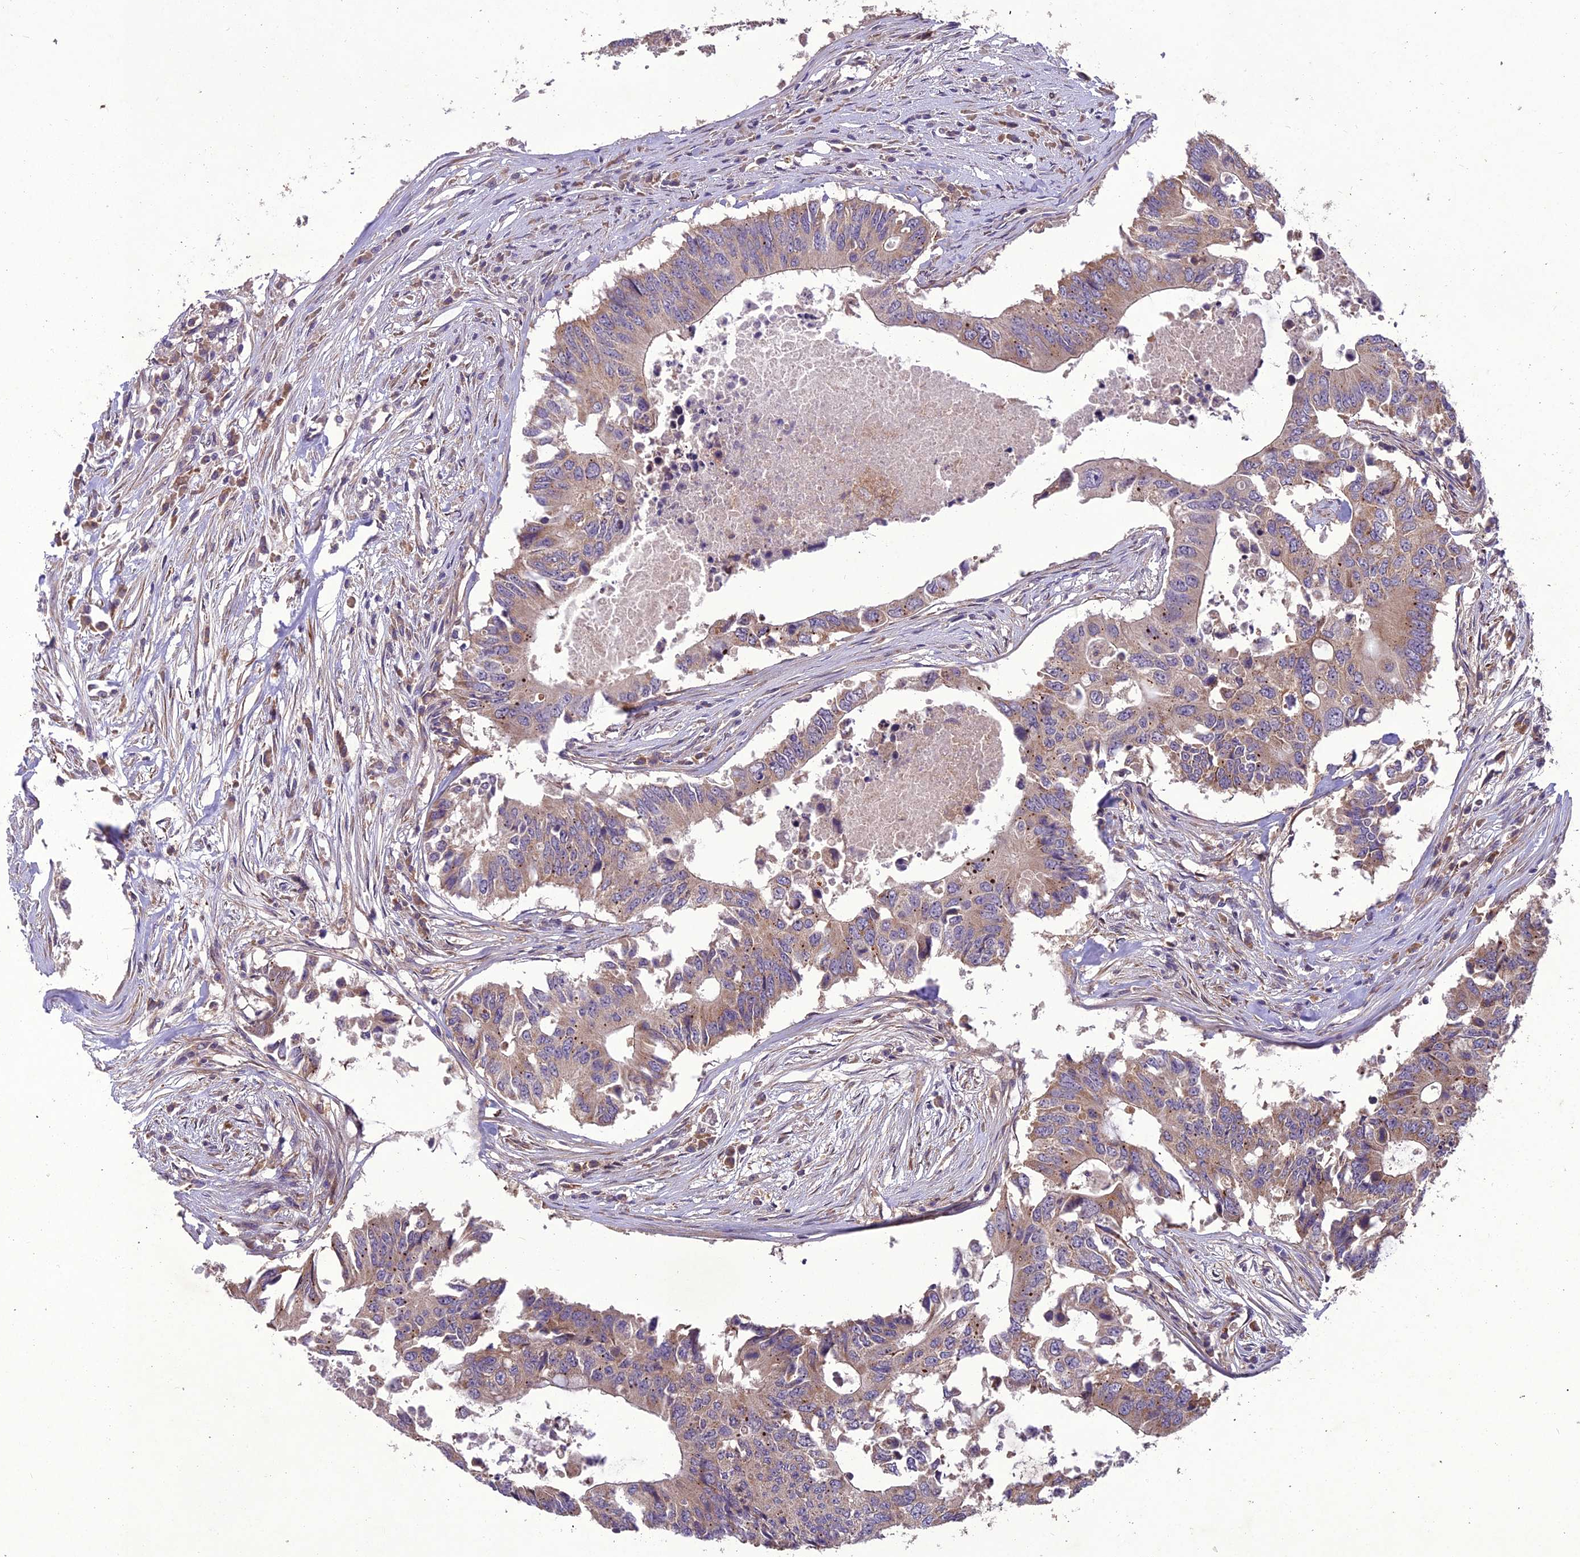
{"staining": {"intensity": "weak", "quantity": ">75%", "location": "cytoplasmic/membranous"}, "tissue": "colorectal cancer", "cell_type": "Tumor cells", "image_type": "cancer", "snomed": [{"axis": "morphology", "description": "Adenocarcinoma, NOS"}, {"axis": "topography", "description": "Colon"}], "caption": "The histopathology image reveals immunohistochemical staining of colorectal cancer (adenocarcinoma). There is weak cytoplasmic/membranous staining is appreciated in about >75% of tumor cells.", "gene": "CENPL", "patient": {"sex": "male", "age": 71}}